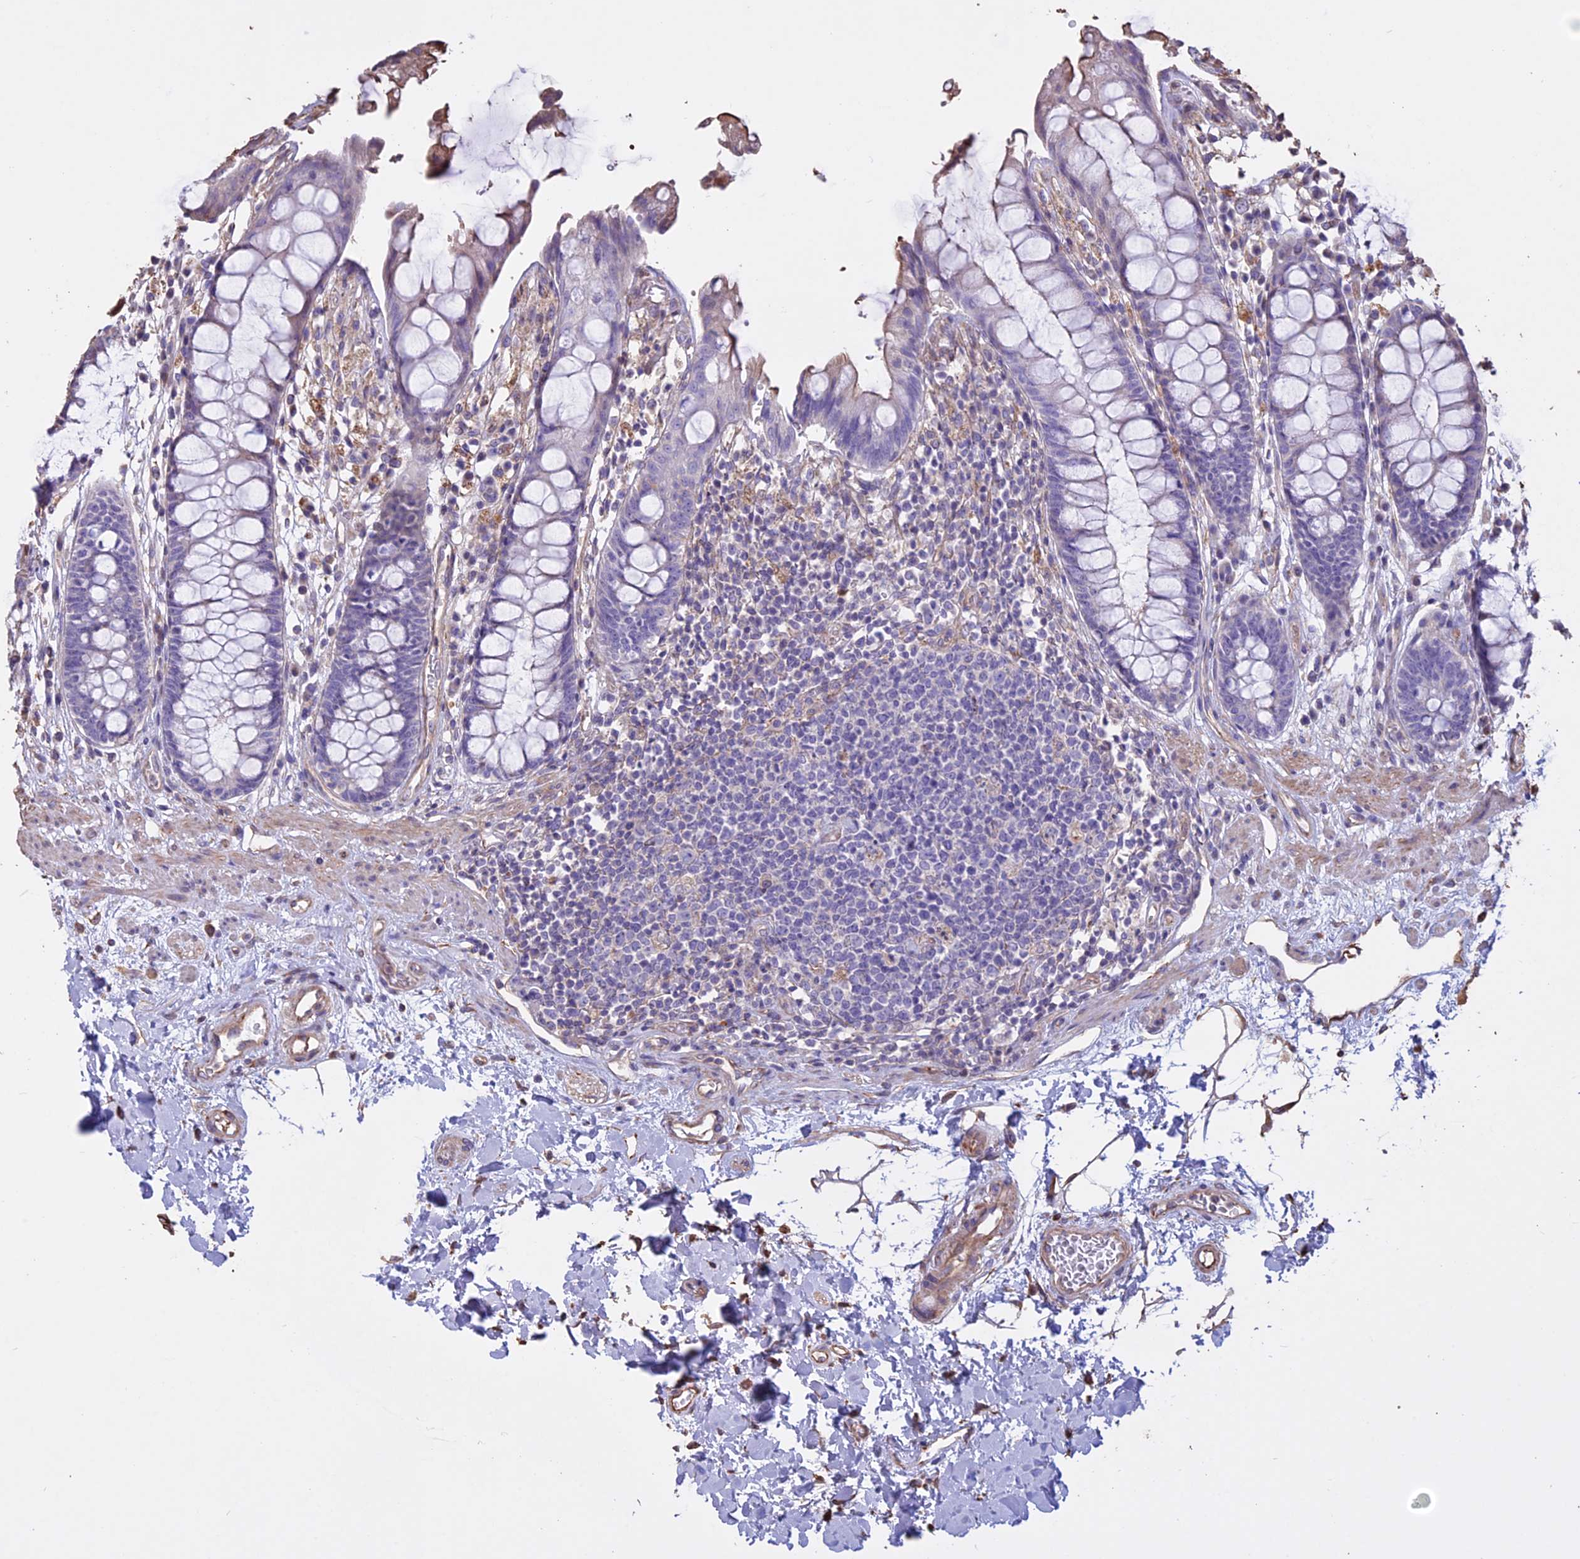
{"staining": {"intensity": "negative", "quantity": "none", "location": "none"}, "tissue": "rectum", "cell_type": "Glandular cells", "image_type": "normal", "snomed": [{"axis": "morphology", "description": "Normal tissue, NOS"}, {"axis": "topography", "description": "Rectum"}], "caption": "Glandular cells are negative for protein expression in normal human rectum. (DAB (3,3'-diaminobenzidine) immunohistochemistry (IHC), high magnification).", "gene": "CCDC148", "patient": {"sex": "male", "age": 64}}